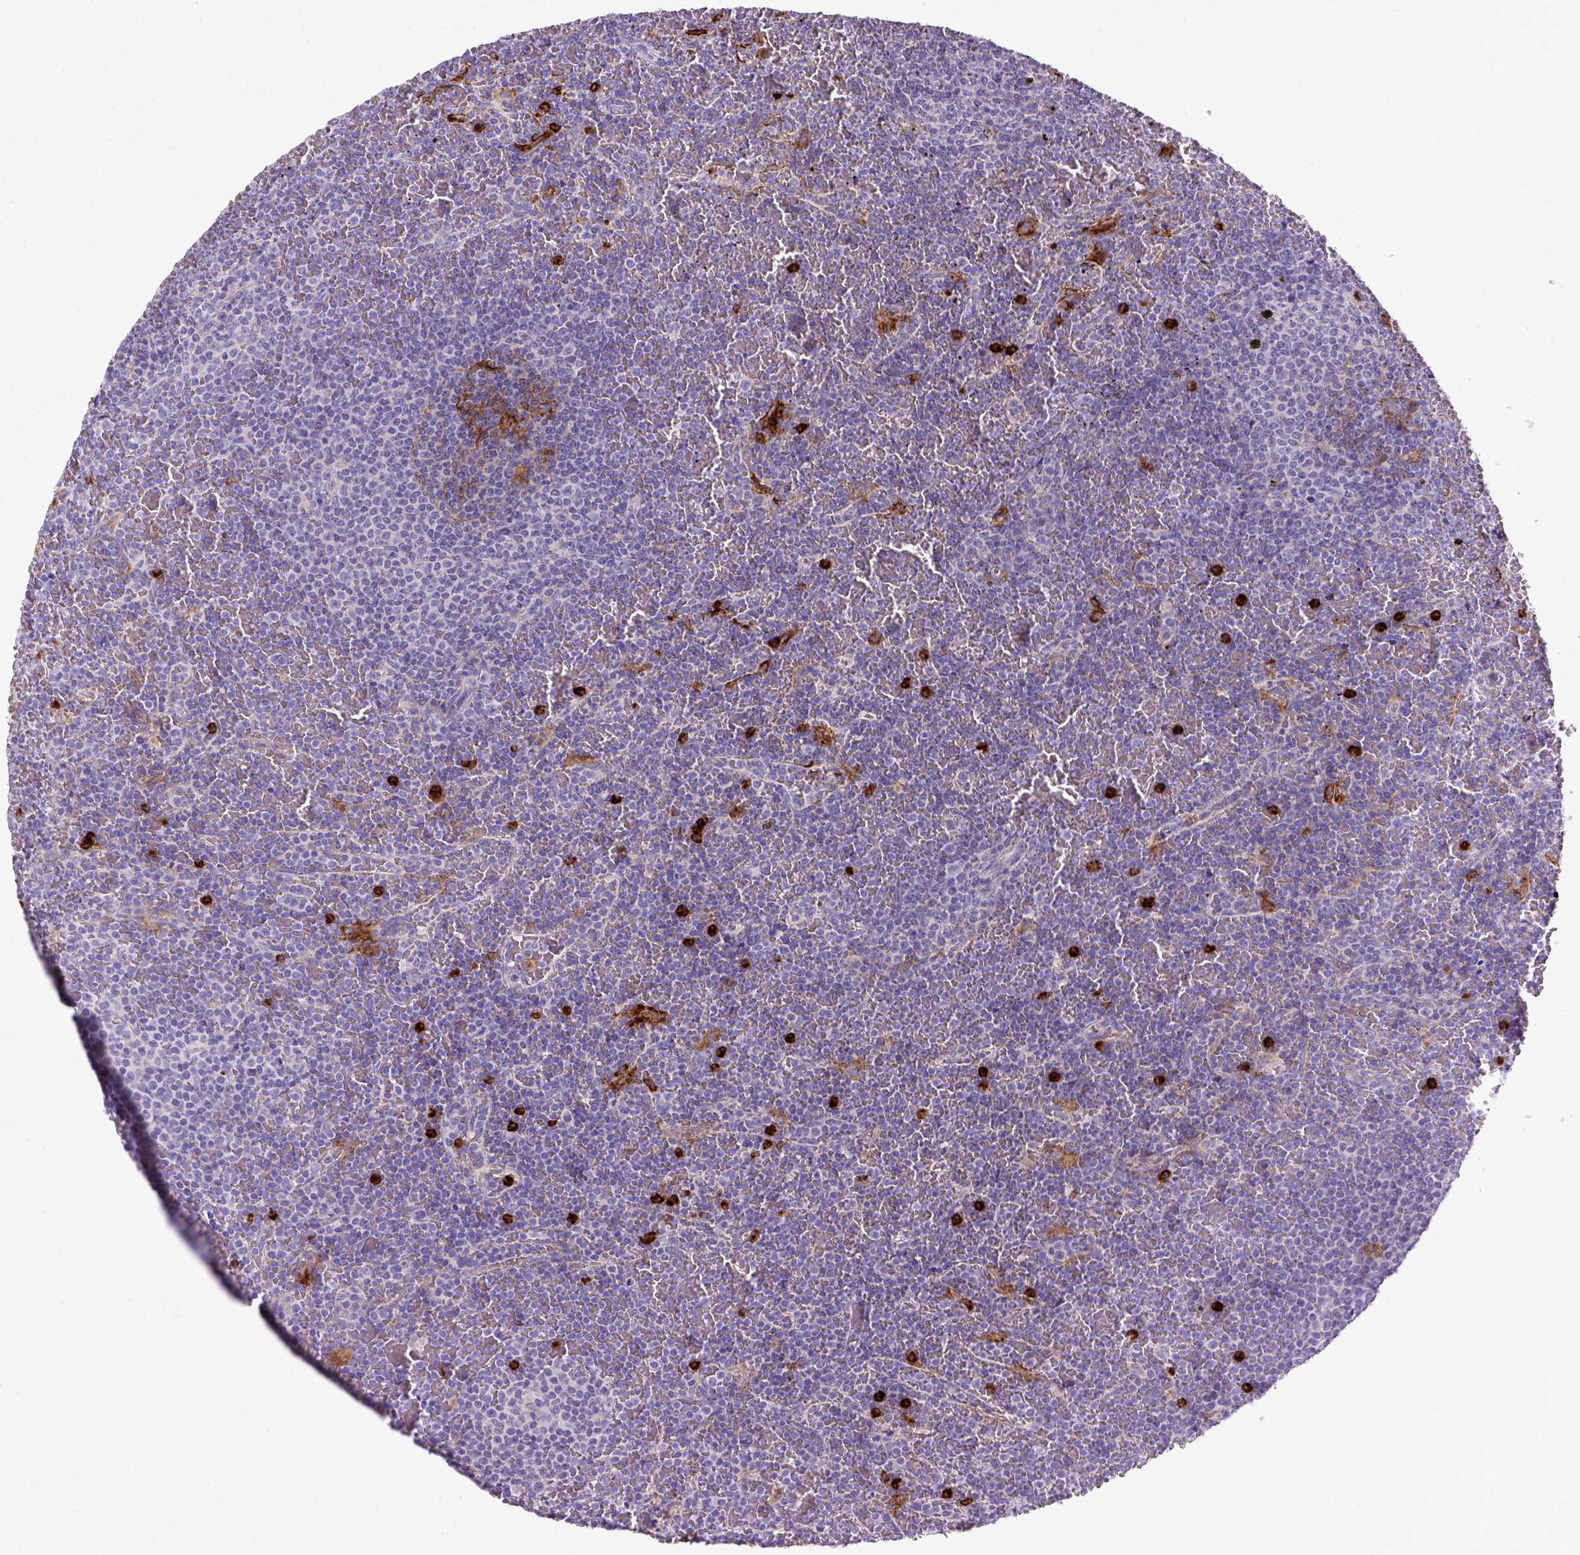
{"staining": {"intensity": "negative", "quantity": "none", "location": "none"}, "tissue": "lymphoma", "cell_type": "Tumor cells", "image_type": "cancer", "snomed": [{"axis": "morphology", "description": "Malignant lymphoma, non-Hodgkin's type, Low grade"}, {"axis": "topography", "description": "Spleen"}], "caption": "Immunohistochemistry histopathology image of lymphoma stained for a protein (brown), which displays no positivity in tumor cells.", "gene": "CD14", "patient": {"sex": "female", "age": 77}}